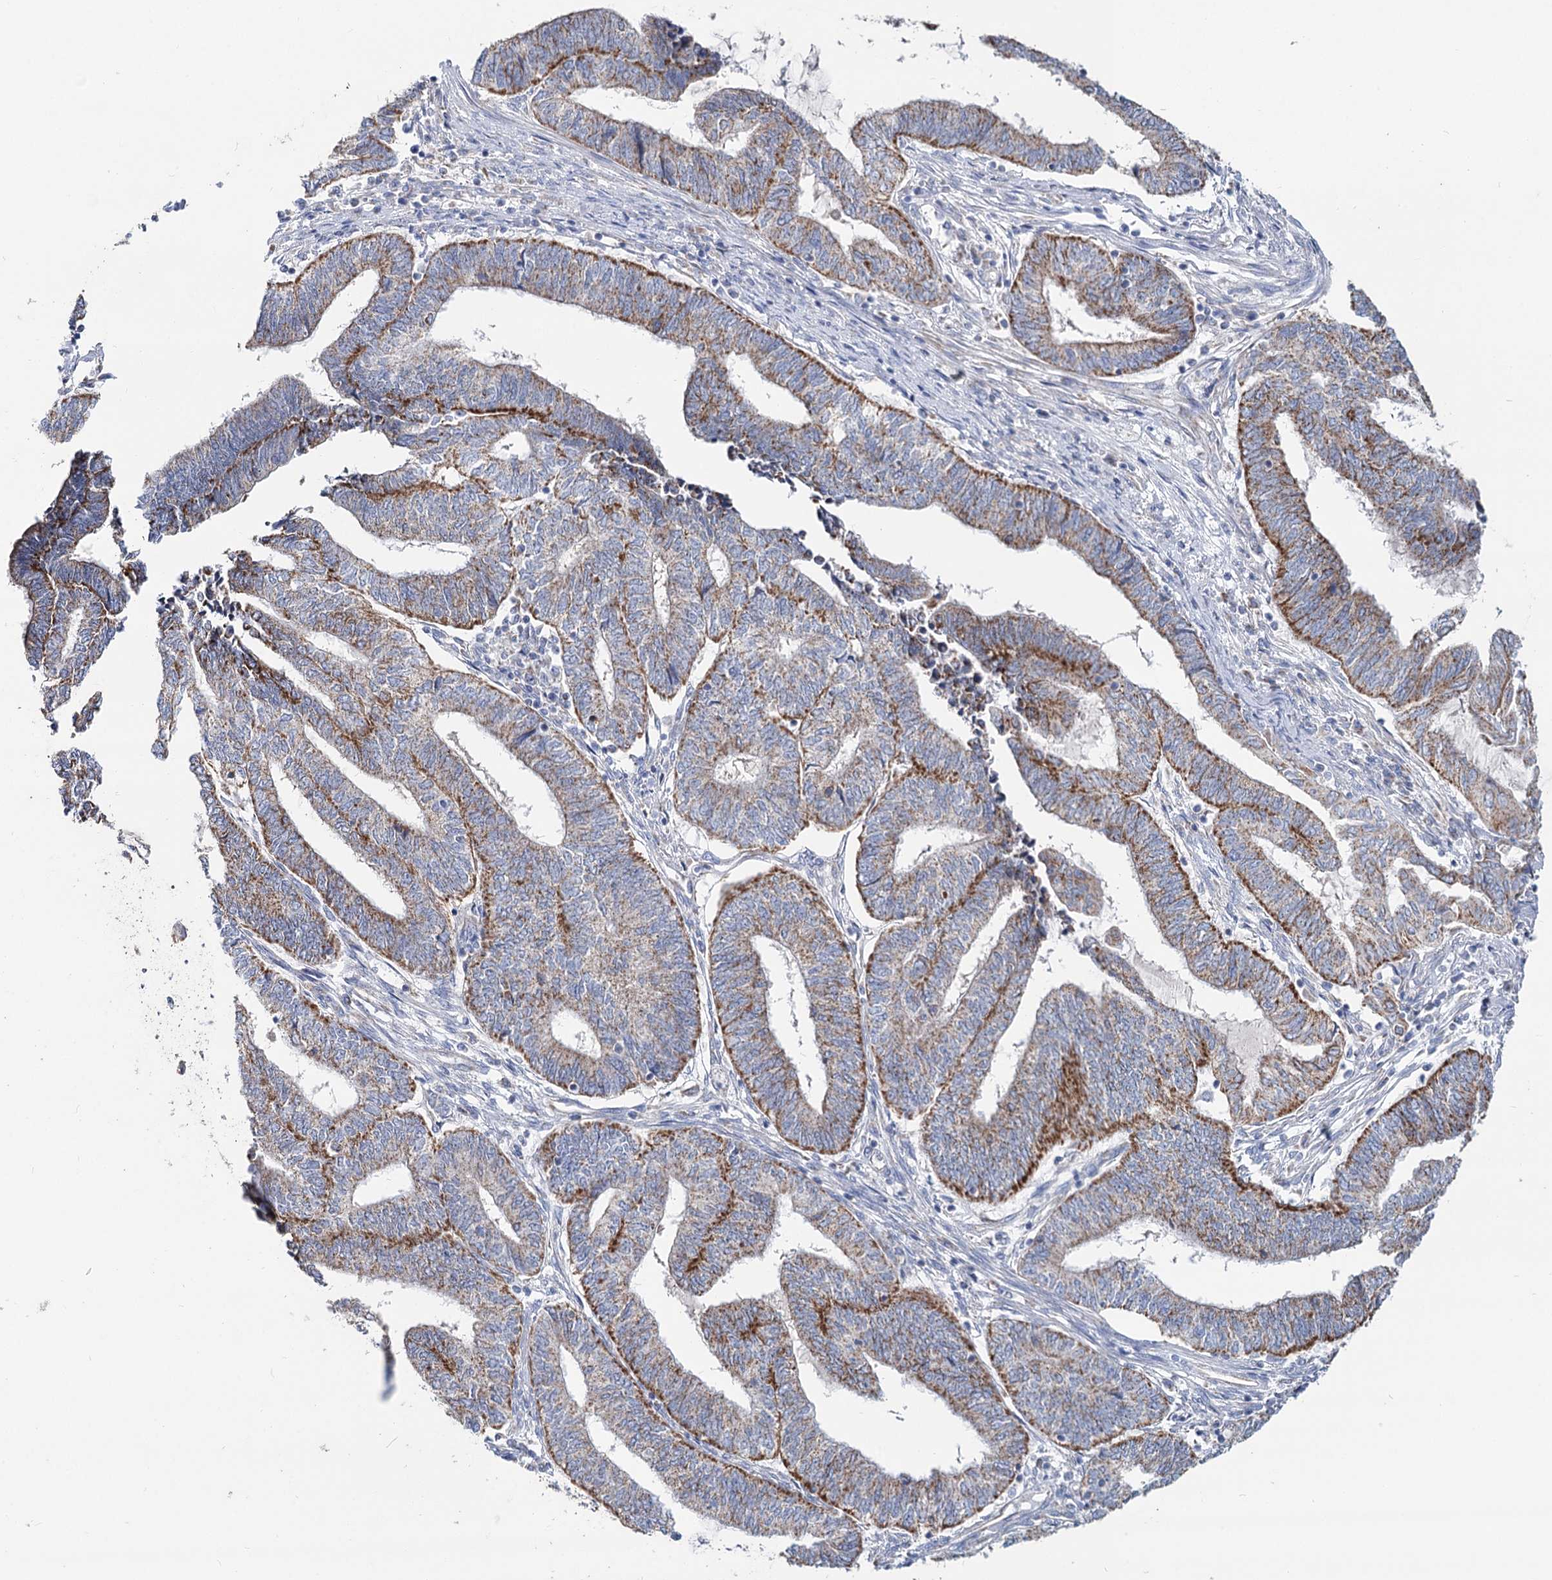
{"staining": {"intensity": "moderate", "quantity": ">75%", "location": "cytoplasmic/membranous"}, "tissue": "endometrial cancer", "cell_type": "Tumor cells", "image_type": "cancer", "snomed": [{"axis": "morphology", "description": "Adenocarcinoma, NOS"}, {"axis": "topography", "description": "Uterus"}, {"axis": "topography", "description": "Endometrium"}], "caption": "Moderate cytoplasmic/membranous protein positivity is identified in approximately >75% of tumor cells in endometrial cancer (adenocarcinoma).", "gene": "MCCC2", "patient": {"sex": "female", "age": 70}}